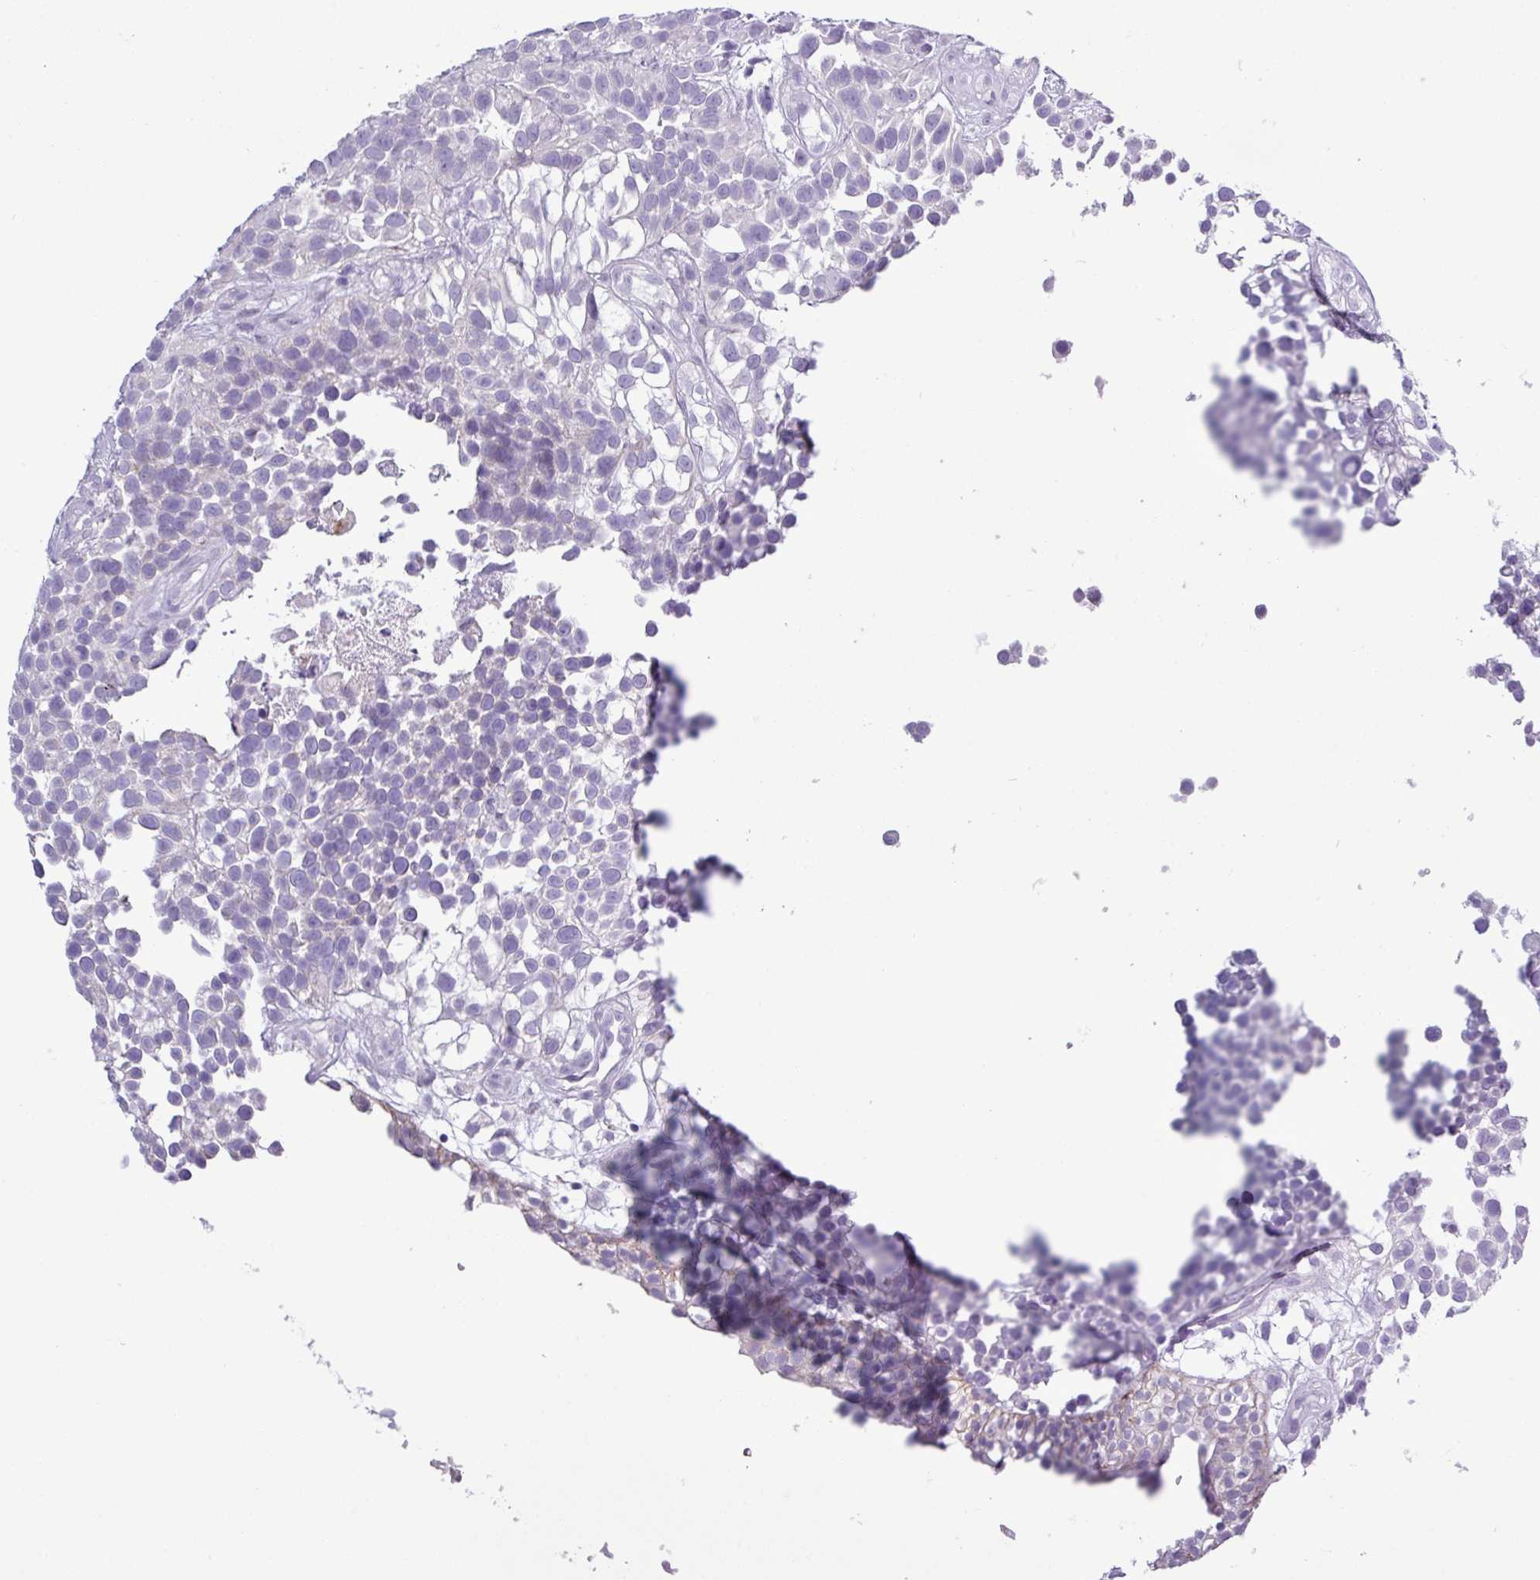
{"staining": {"intensity": "negative", "quantity": "none", "location": "none"}, "tissue": "urothelial cancer", "cell_type": "Tumor cells", "image_type": "cancer", "snomed": [{"axis": "morphology", "description": "Urothelial carcinoma, High grade"}, {"axis": "topography", "description": "Urinary bladder"}], "caption": "The histopathology image shows no significant staining in tumor cells of high-grade urothelial carcinoma.", "gene": "ALDH3A1", "patient": {"sex": "male", "age": 56}}